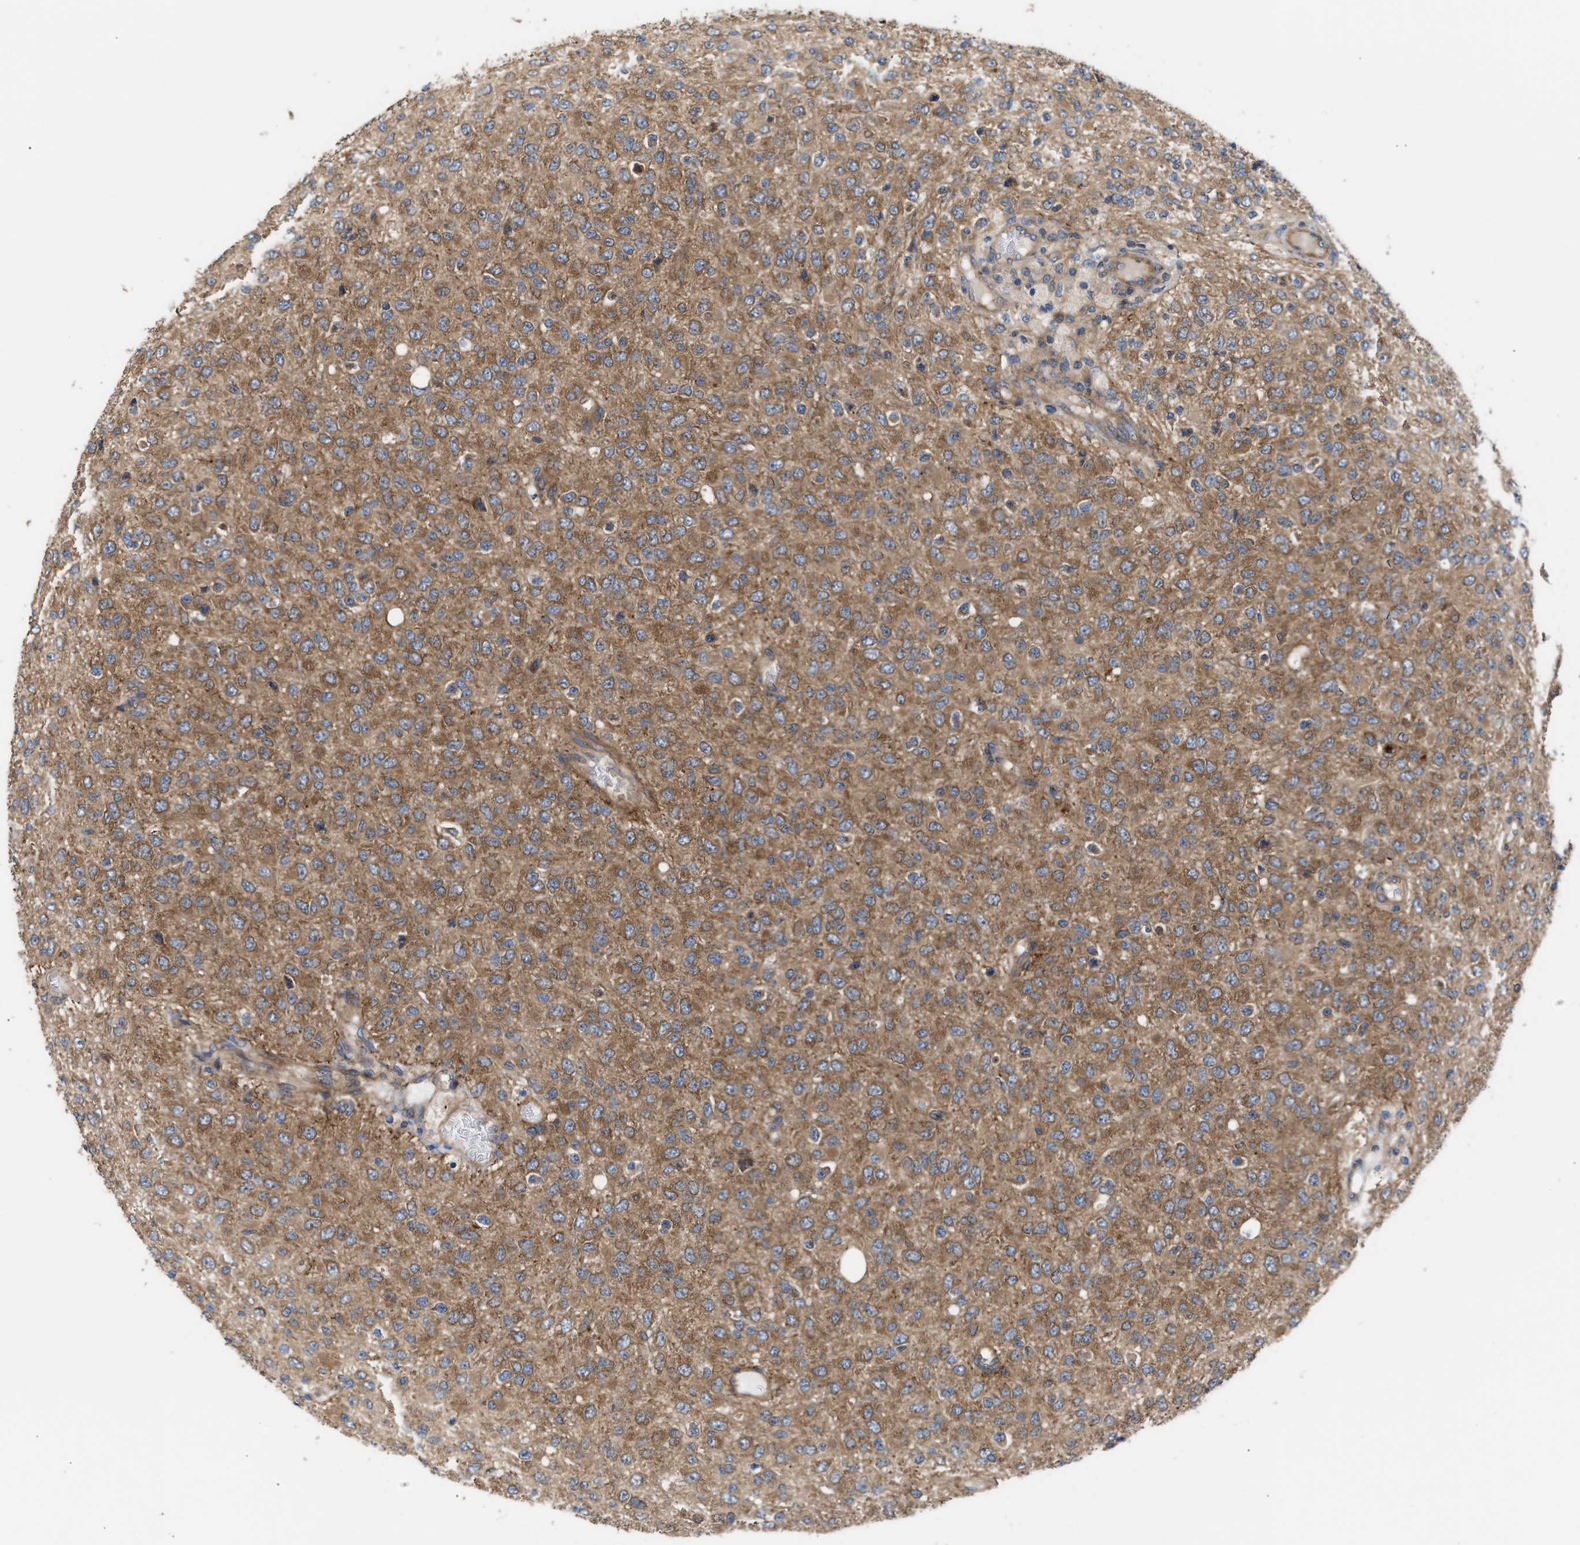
{"staining": {"intensity": "moderate", "quantity": ">75%", "location": "cytoplasmic/membranous"}, "tissue": "glioma", "cell_type": "Tumor cells", "image_type": "cancer", "snomed": [{"axis": "morphology", "description": "Glioma, malignant, High grade"}, {"axis": "topography", "description": "pancreas cauda"}], "caption": "Immunohistochemistry photomicrograph of human glioma stained for a protein (brown), which reveals medium levels of moderate cytoplasmic/membranous expression in about >75% of tumor cells.", "gene": "LAPTM4B", "patient": {"sex": "male", "age": 60}}